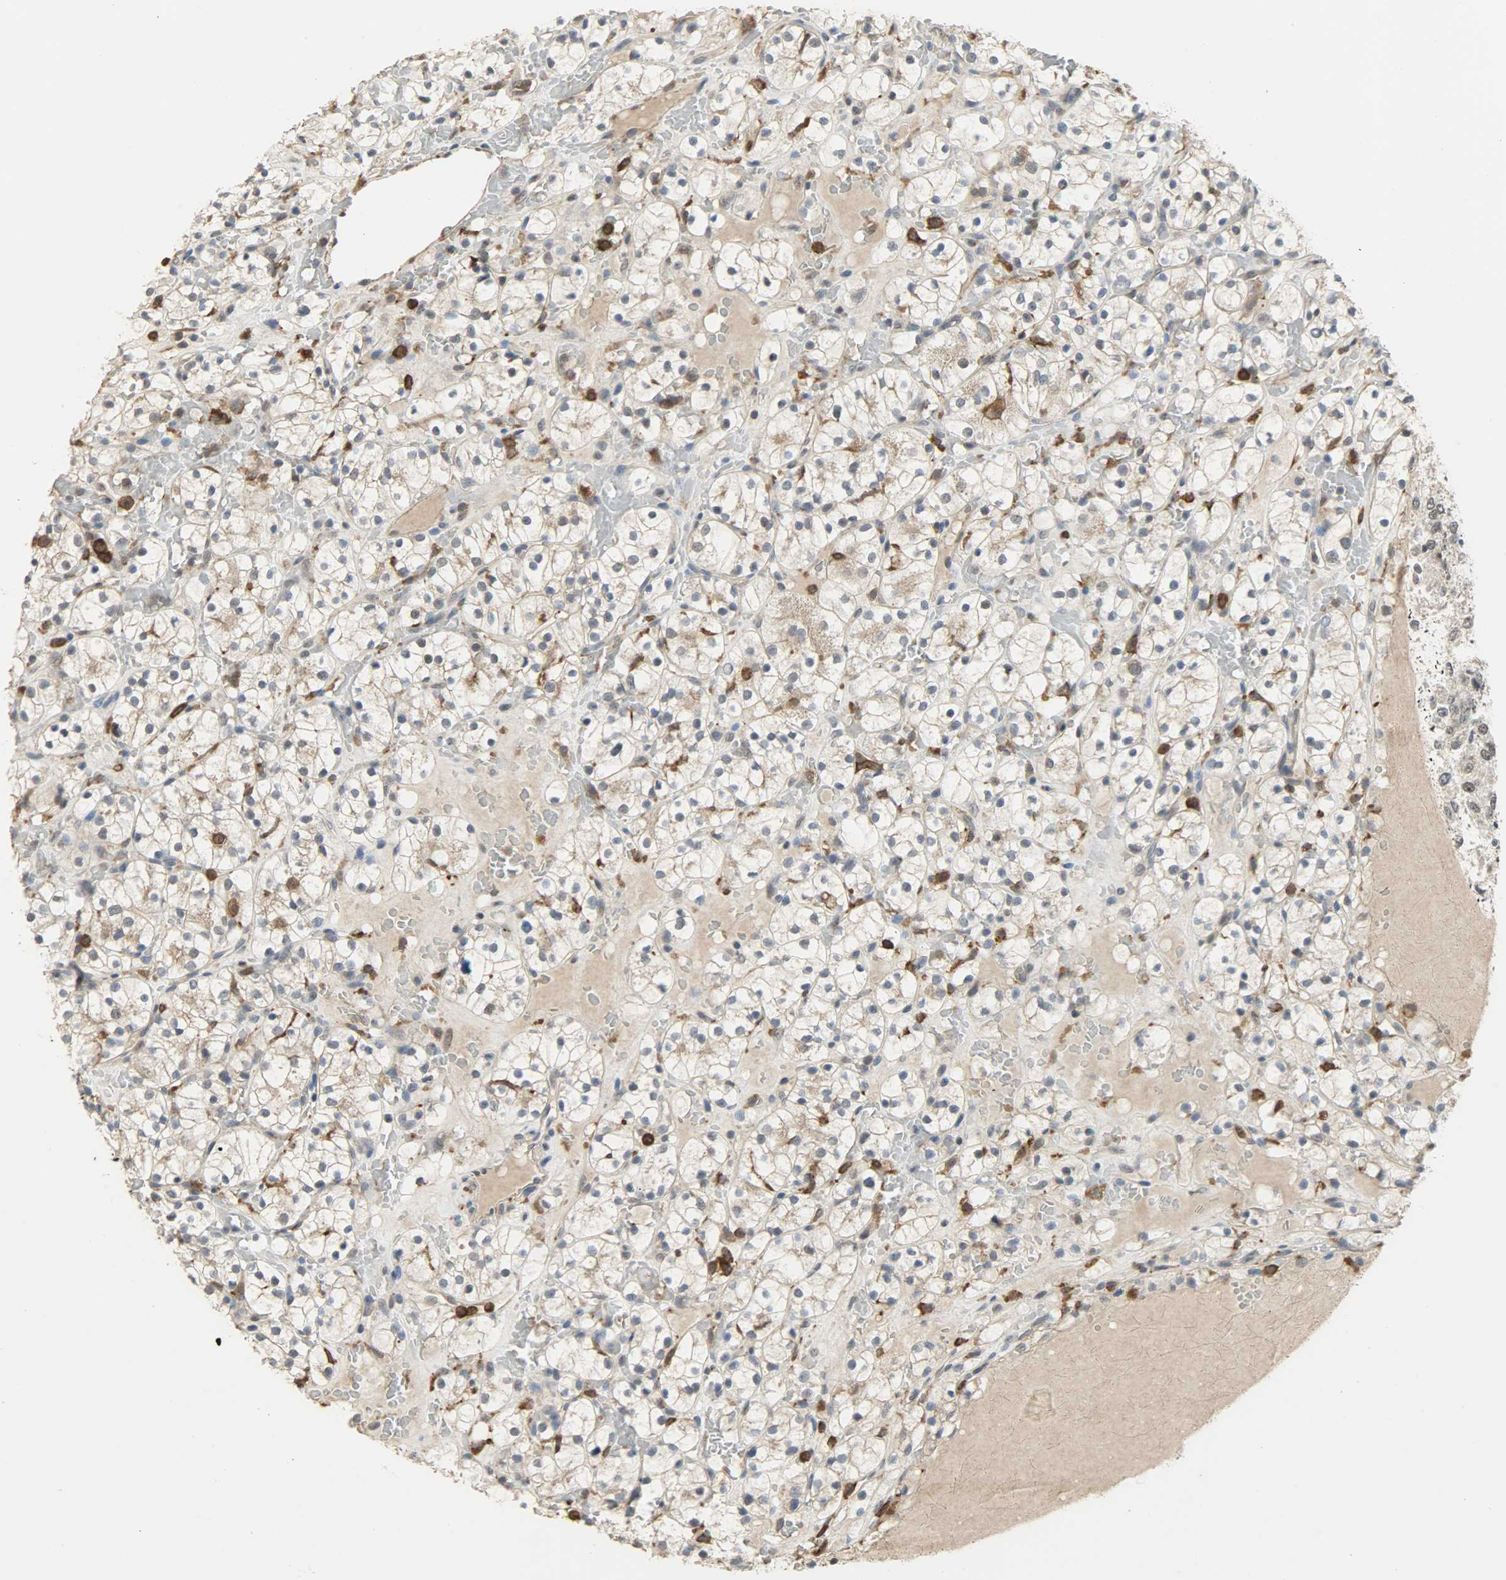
{"staining": {"intensity": "negative", "quantity": "none", "location": "none"}, "tissue": "renal cancer", "cell_type": "Tumor cells", "image_type": "cancer", "snomed": [{"axis": "morphology", "description": "Adenocarcinoma, NOS"}, {"axis": "topography", "description": "Kidney"}], "caption": "Immunohistochemistry image of renal cancer stained for a protein (brown), which shows no staining in tumor cells.", "gene": "SKAP2", "patient": {"sex": "female", "age": 60}}